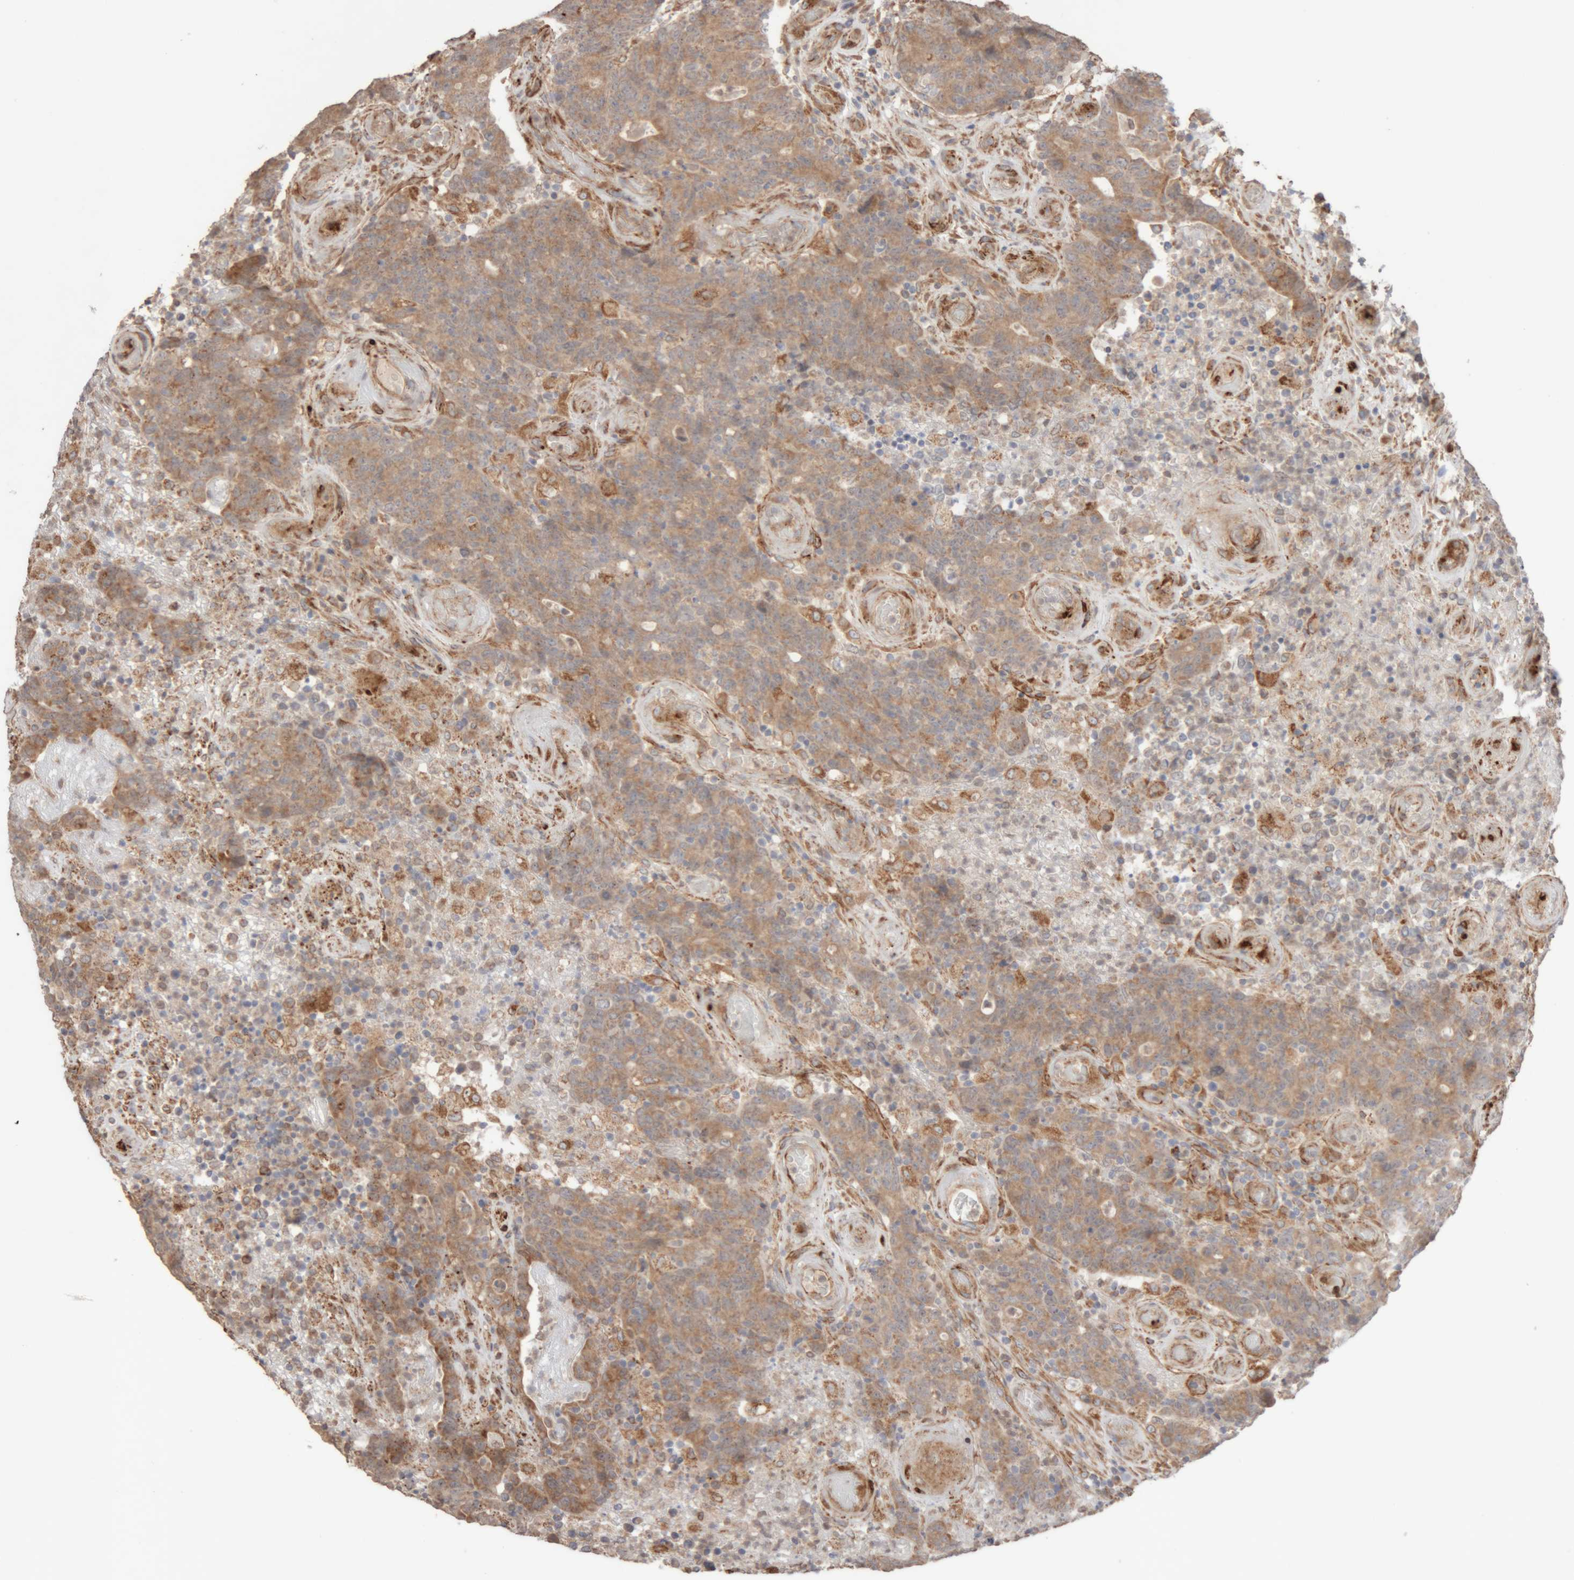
{"staining": {"intensity": "moderate", "quantity": ">75%", "location": "cytoplasmic/membranous"}, "tissue": "colorectal cancer", "cell_type": "Tumor cells", "image_type": "cancer", "snomed": [{"axis": "morphology", "description": "Normal tissue, NOS"}, {"axis": "morphology", "description": "Adenocarcinoma, NOS"}, {"axis": "topography", "description": "Colon"}], "caption": "Colorectal cancer was stained to show a protein in brown. There is medium levels of moderate cytoplasmic/membranous staining in about >75% of tumor cells. Nuclei are stained in blue.", "gene": "RAB32", "patient": {"sex": "female", "age": 75}}